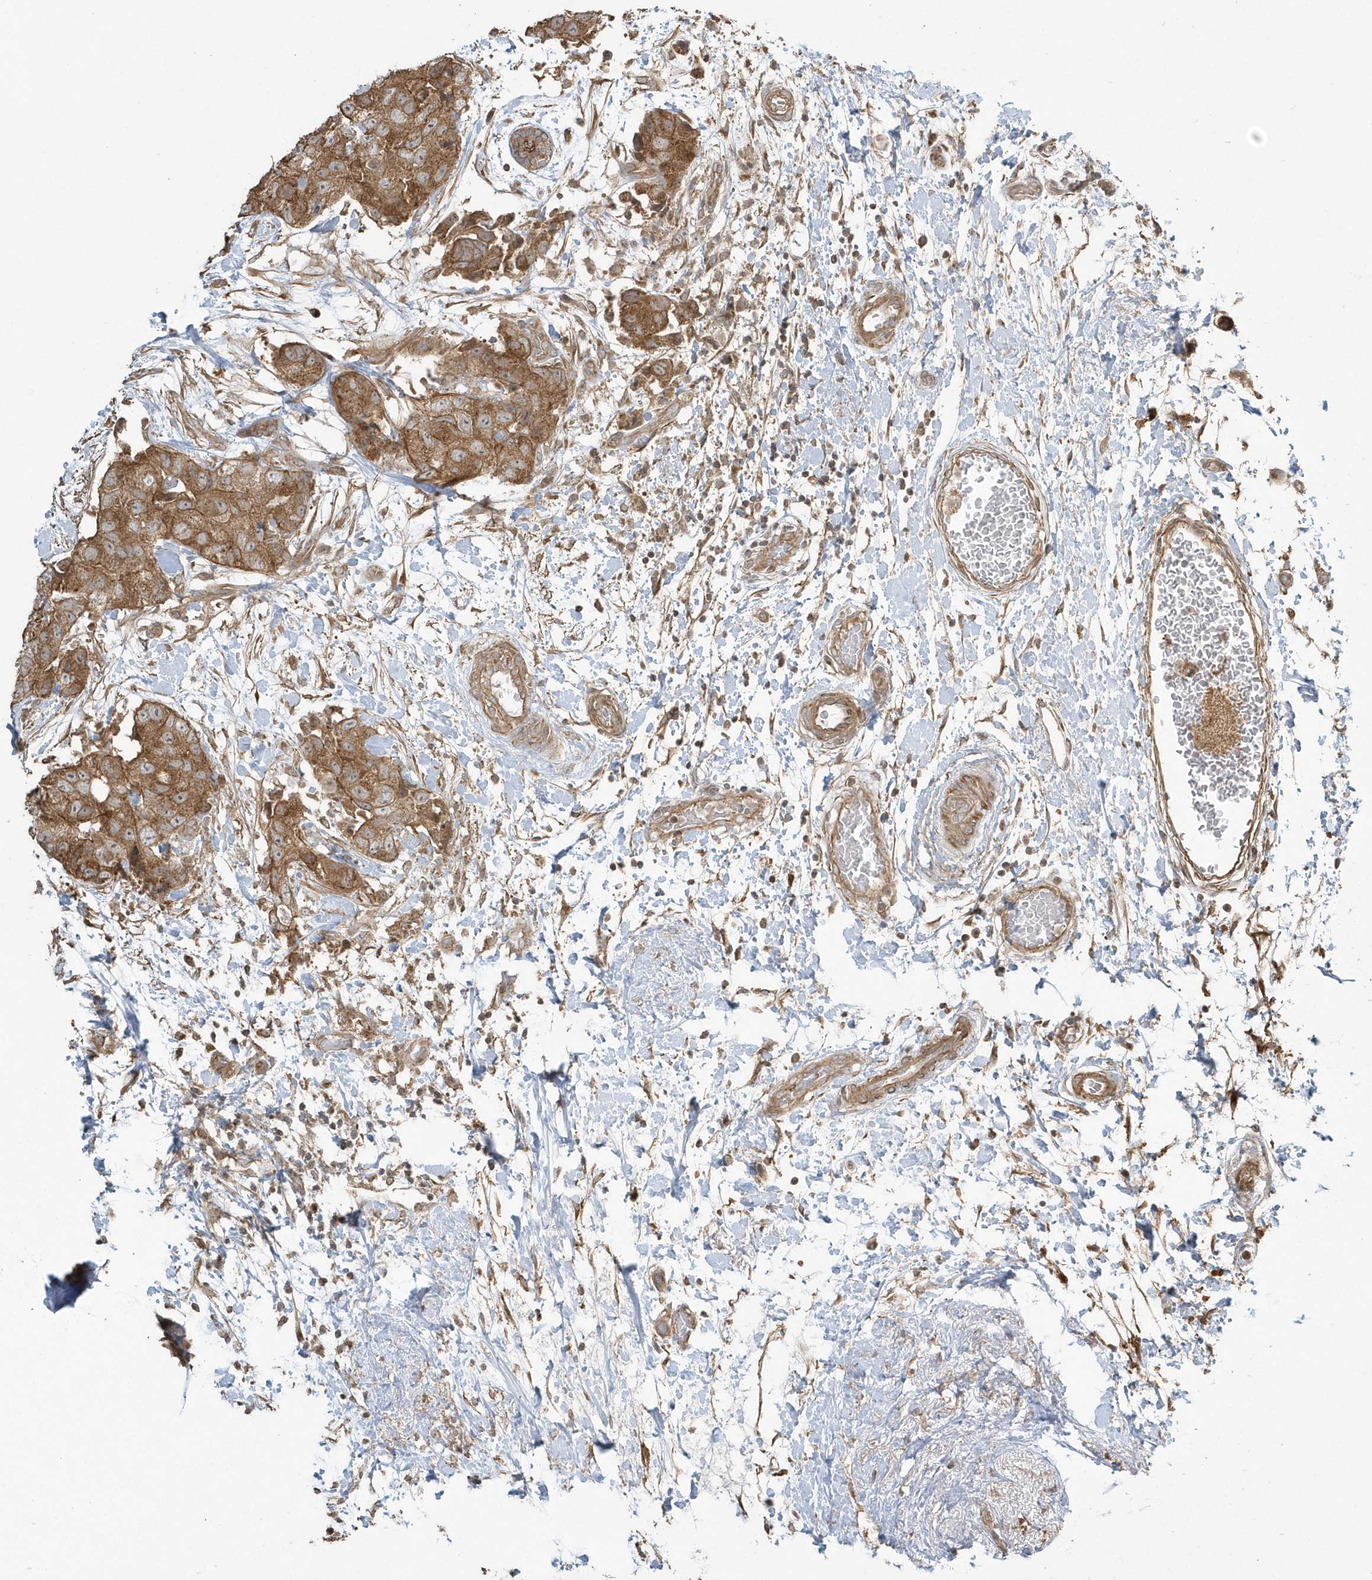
{"staining": {"intensity": "moderate", "quantity": ">75%", "location": "cytoplasmic/membranous"}, "tissue": "breast cancer", "cell_type": "Tumor cells", "image_type": "cancer", "snomed": [{"axis": "morphology", "description": "Duct carcinoma"}, {"axis": "topography", "description": "Breast"}], "caption": "DAB immunohistochemical staining of breast cancer displays moderate cytoplasmic/membranous protein expression in about >75% of tumor cells.", "gene": "ARMC8", "patient": {"sex": "female", "age": 62}}